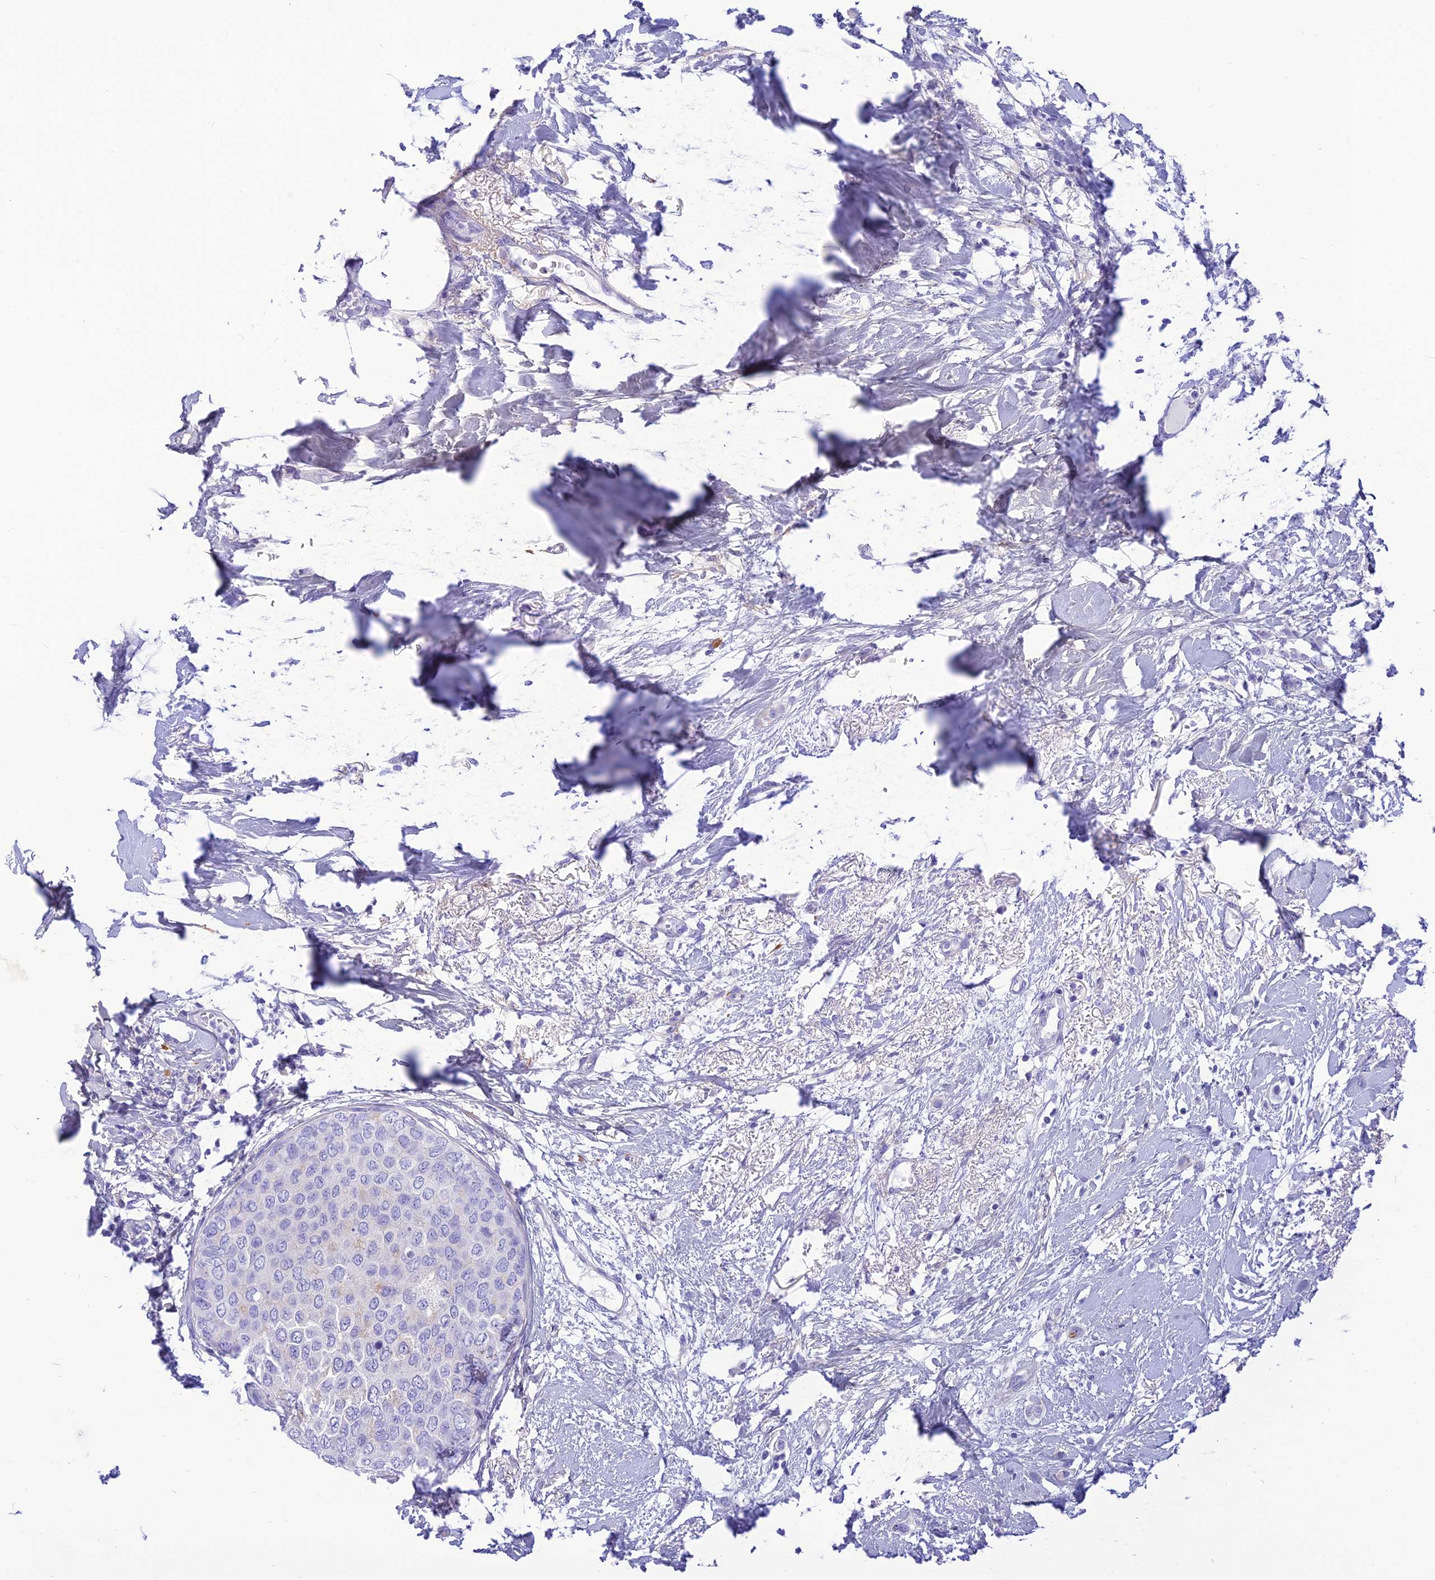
{"staining": {"intensity": "negative", "quantity": "none", "location": "none"}, "tissue": "breast cancer", "cell_type": "Tumor cells", "image_type": "cancer", "snomed": [{"axis": "morphology", "description": "Duct carcinoma"}, {"axis": "topography", "description": "Breast"}], "caption": "IHC histopathology image of infiltrating ductal carcinoma (breast) stained for a protein (brown), which displays no expression in tumor cells. (Stains: DAB IHC with hematoxylin counter stain, Microscopy: brightfield microscopy at high magnification).", "gene": "PRNP", "patient": {"sex": "female", "age": 72}}